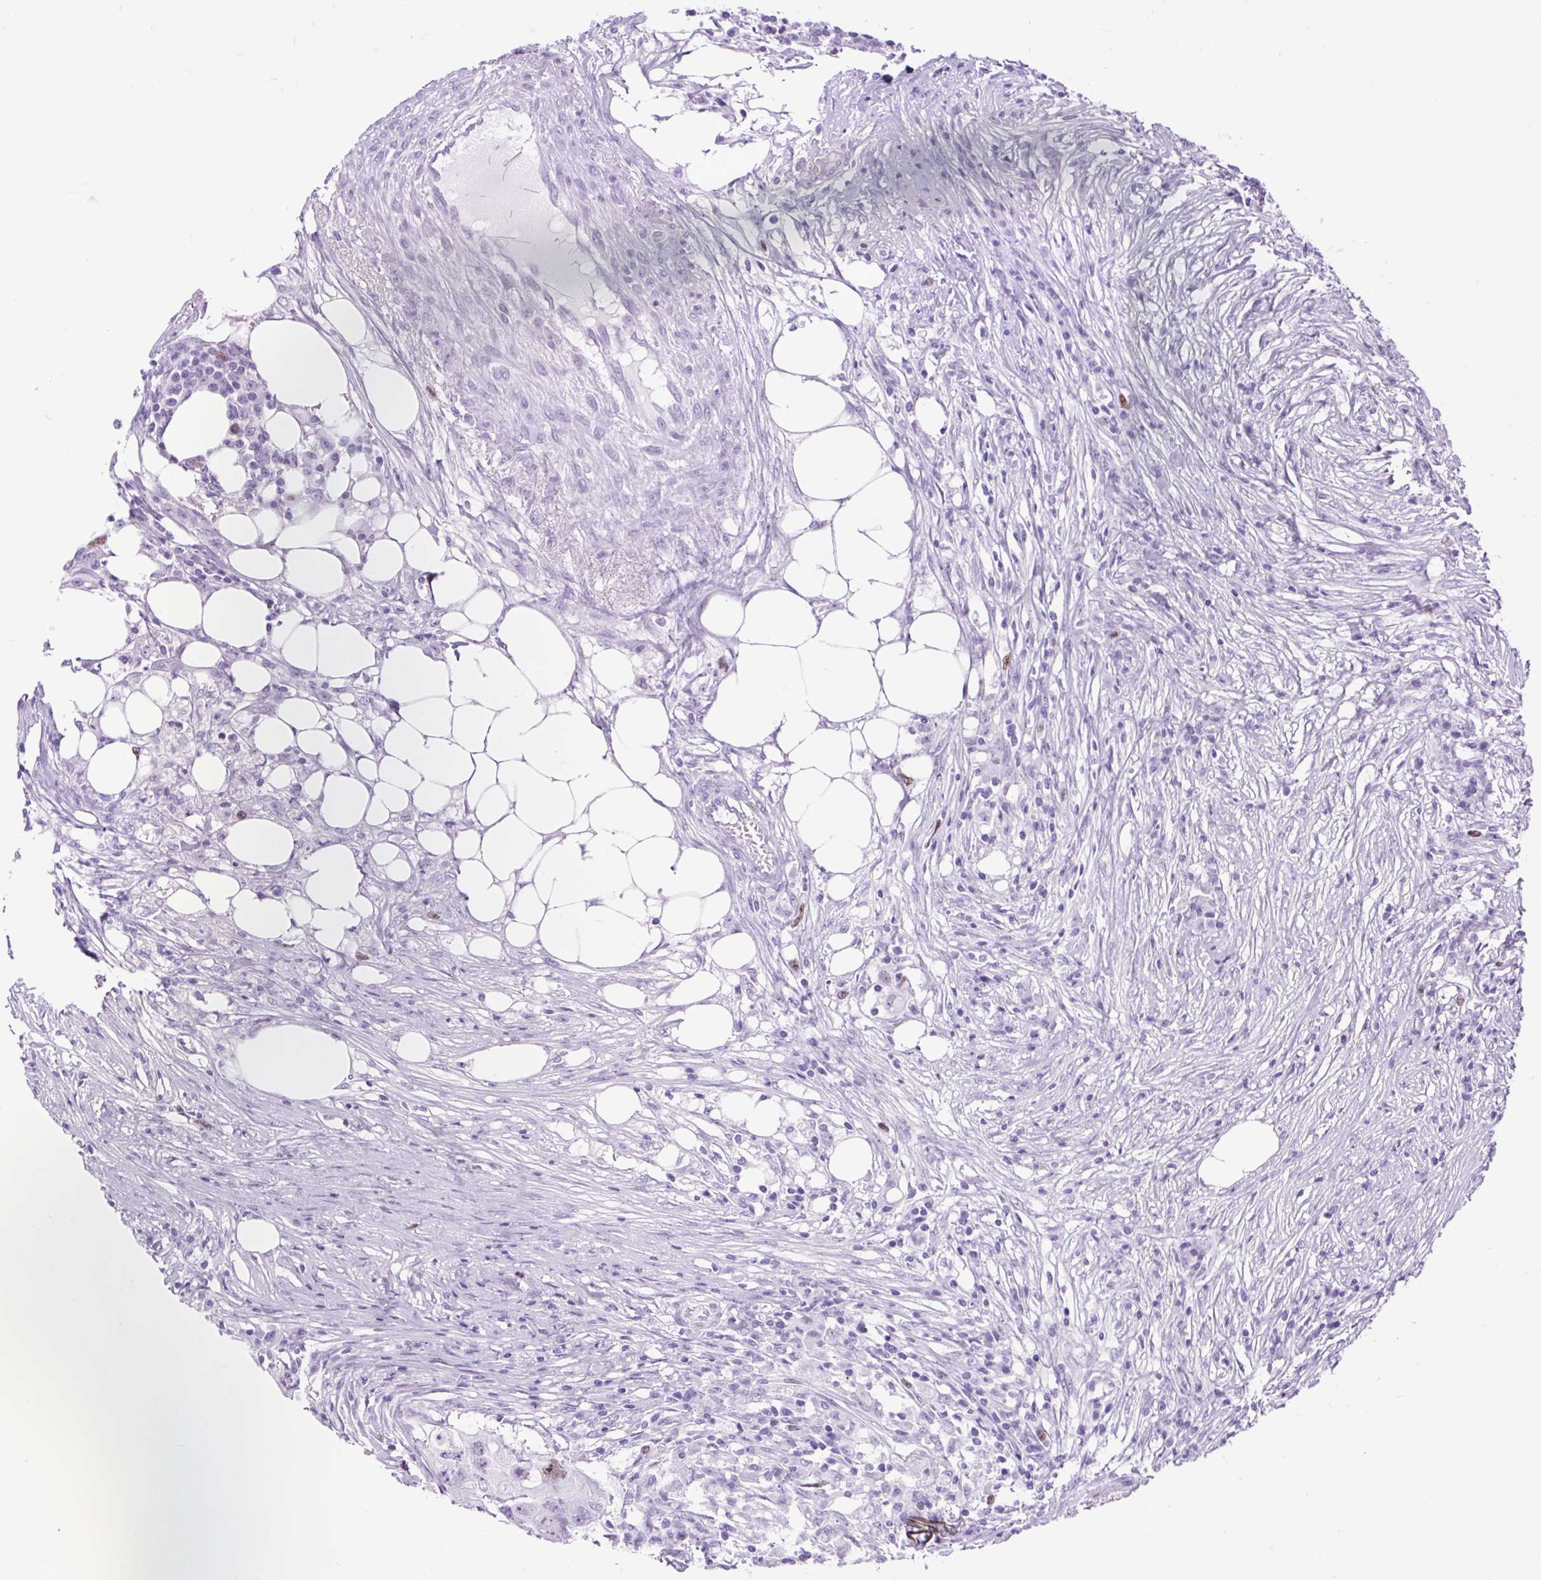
{"staining": {"intensity": "moderate", "quantity": "<25%", "location": "nuclear"}, "tissue": "colorectal cancer", "cell_type": "Tumor cells", "image_type": "cancer", "snomed": [{"axis": "morphology", "description": "Adenocarcinoma, NOS"}, {"axis": "topography", "description": "Colon"}], "caption": "Human colorectal cancer stained for a protein (brown) reveals moderate nuclear positive expression in about <25% of tumor cells.", "gene": "RACGAP1", "patient": {"sex": "male", "age": 71}}